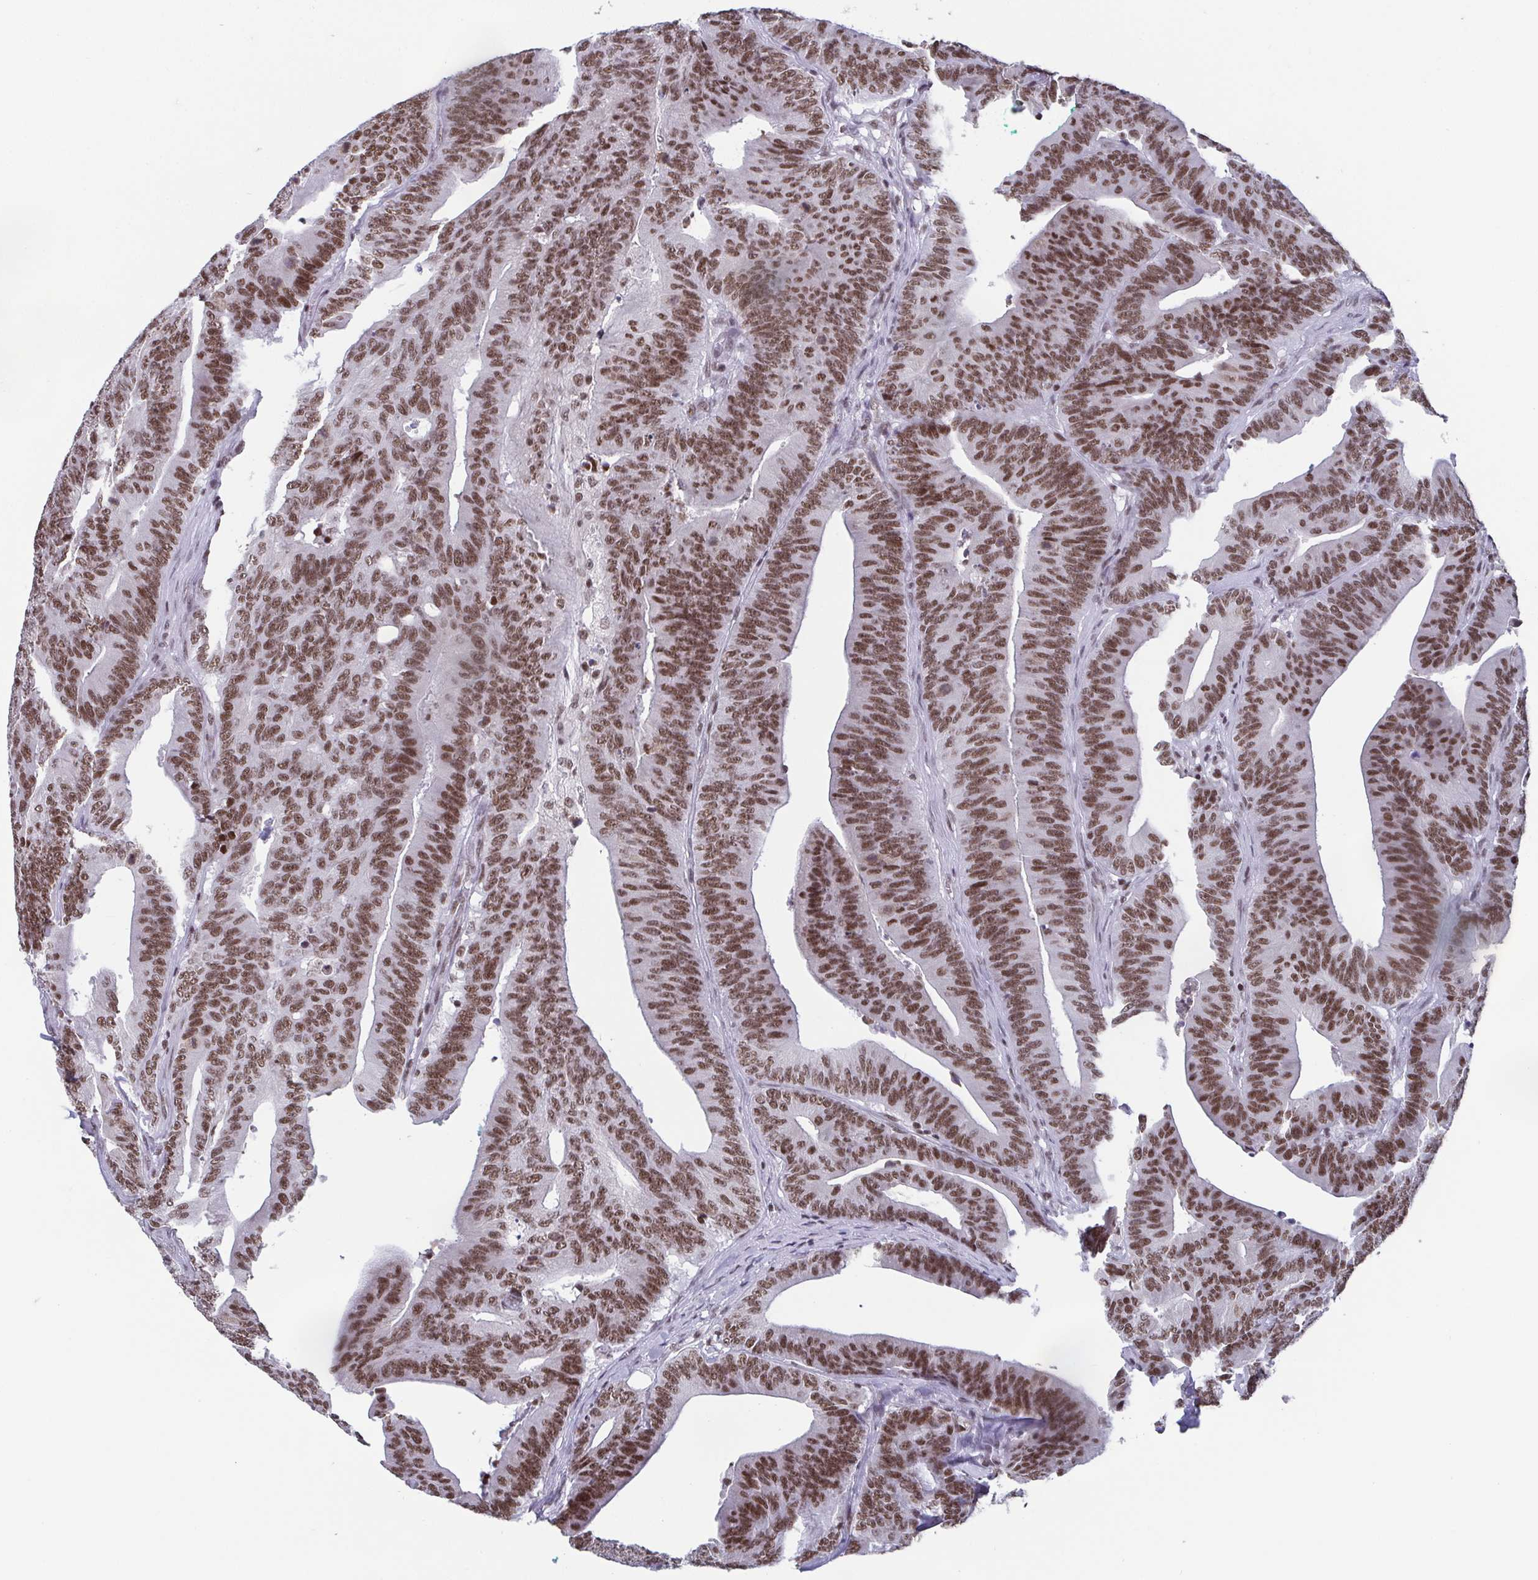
{"staining": {"intensity": "moderate", "quantity": ">75%", "location": "nuclear"}, "tissue": "colorectal cancer", "cell_type": "Tumor cells", "image_type": "cancer", "snomed": [{"axis": "morphology", "description": "Adenocarcinoma, NOS"}, {"axis": "topography", "description": "Colon"}], "caption": "This photomicrograph shows colorectal cancer (adenocarcinoma) stained with IHC to label a protein in brown. The nuclear of tumor cells show moderate positivity for the protein. Nuclei are counter-stained blue.", "gene": "CTCF", "patient": {"sex": "female", "age": 78}}